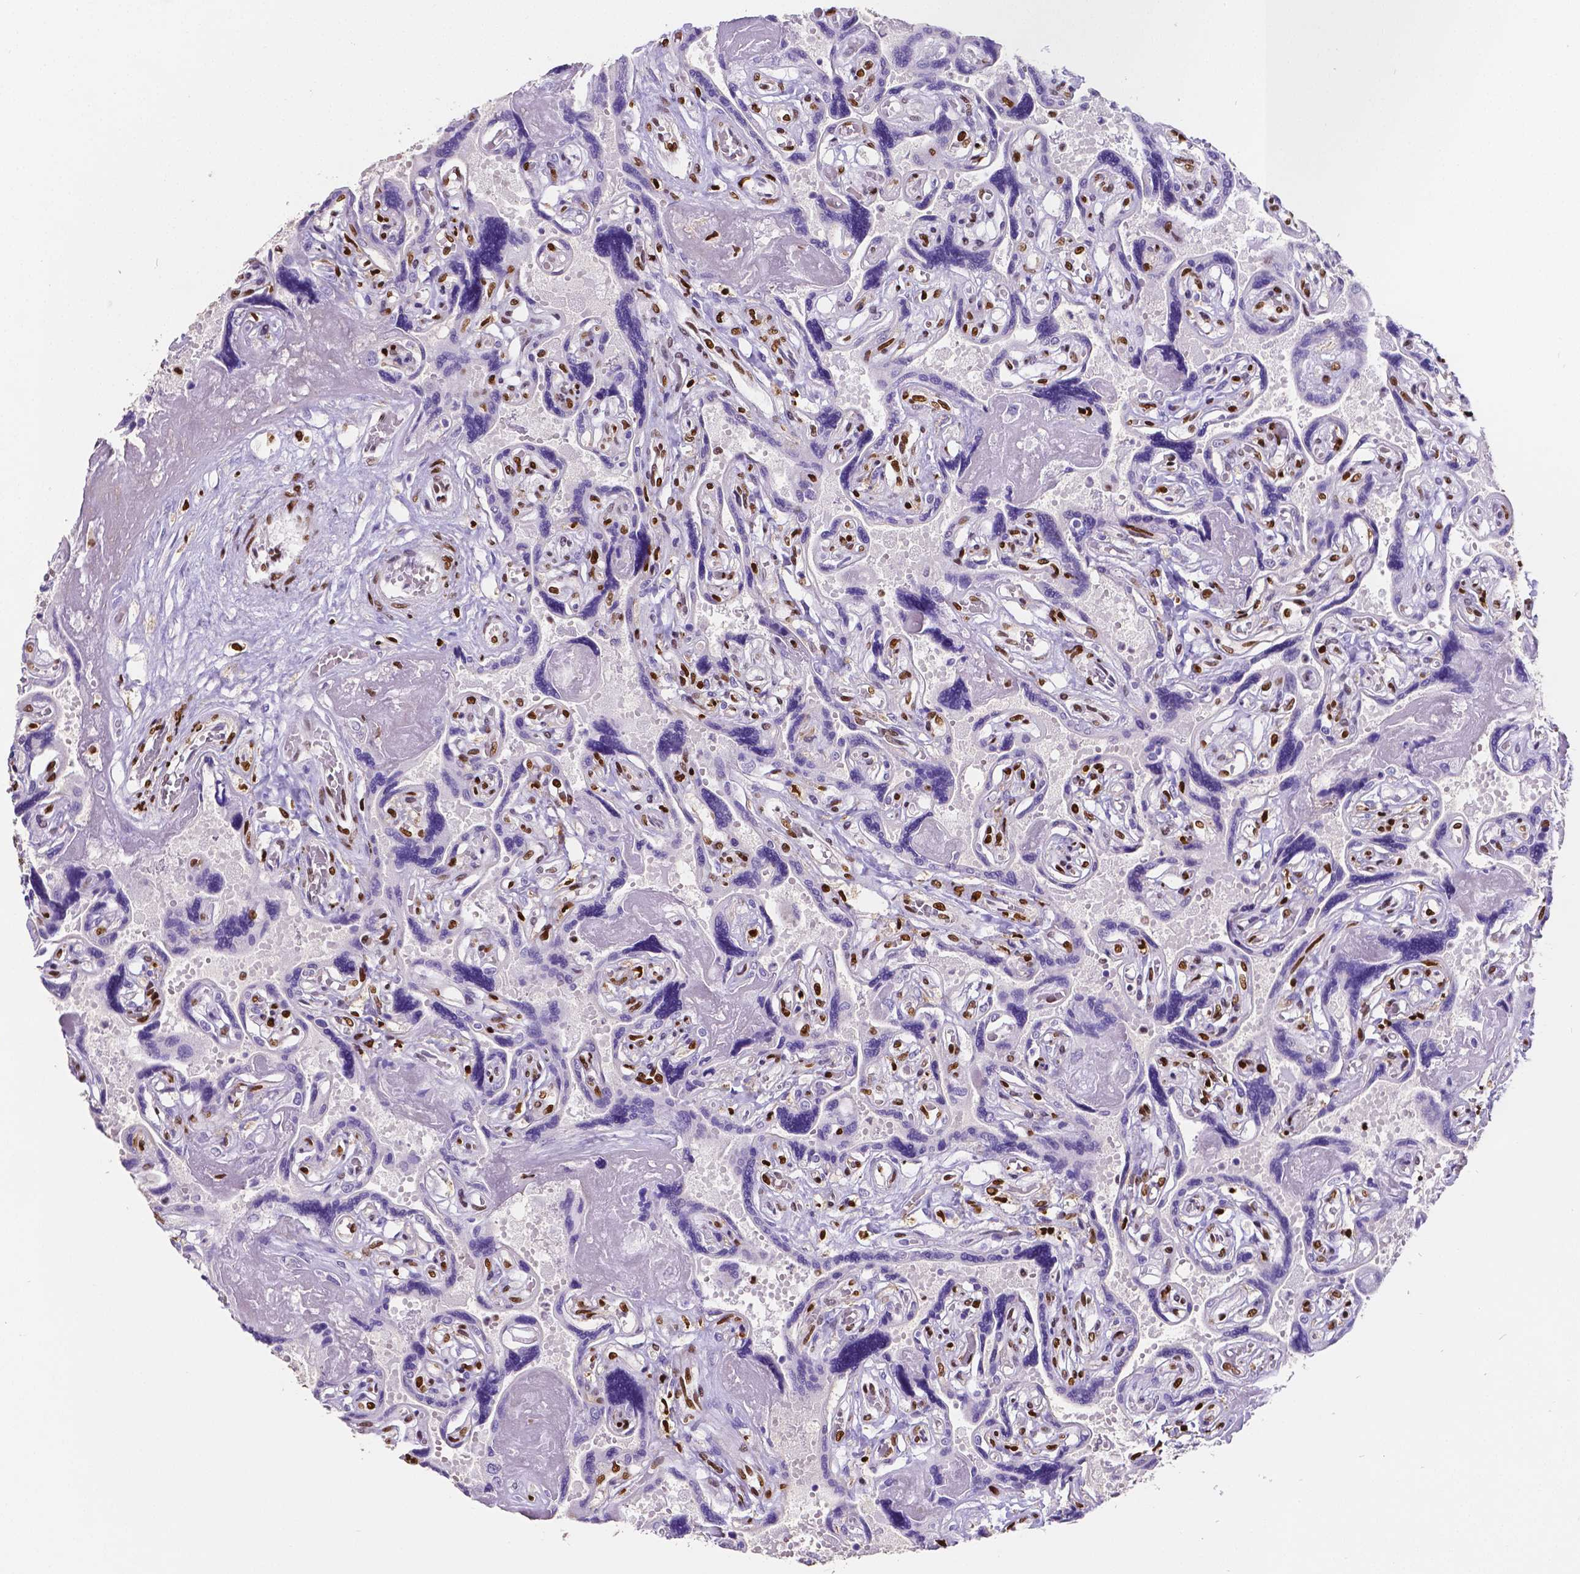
{"staining": {"intensity": "negative", "quantity": "none", "location": "none"}, "tissue": "placenta", "cell_type": "Decidual cells", "image_type": "normal", "snomed": [{"axis": "morphology", "description": "Normal tissue, NOS"}, {"axis": "topography", "description": "Placenta"}], "caption": "Decidual cells are negative for brown protein staining in unremarkable placenta. (Stains: DAB (3,3'-diaminobenzidine) immunohistochemistry with hematoxylin counter stain, Microscopy: brightfield microscopy at high magnification).", "gene": "MEF2C", "patient": {"sex": "female", "age": 32}}